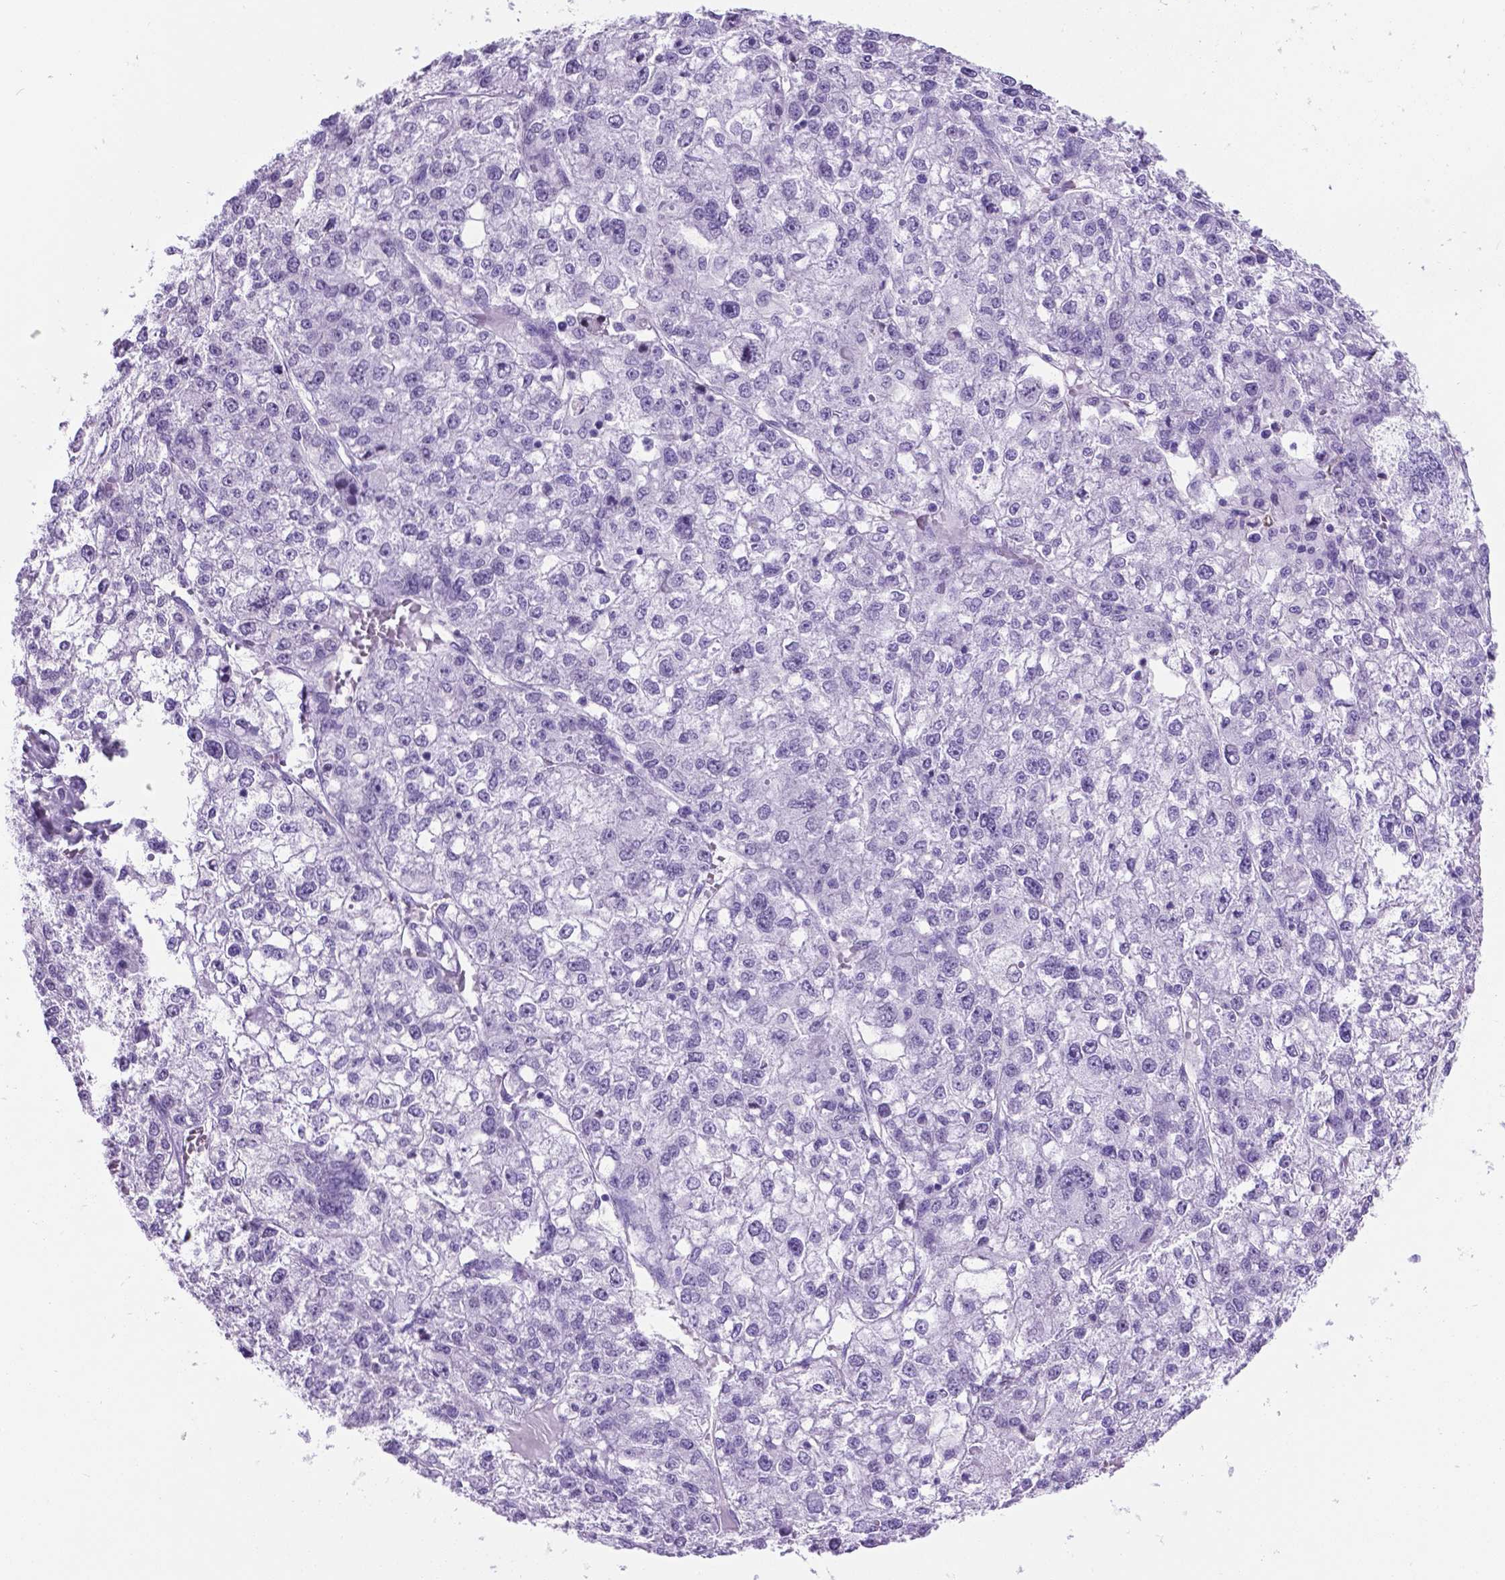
{"staining": {"intensity": "negative", "quantity": "none", "location": "none"}, "tissue": "liver cancer", "cell_type": "Tumor cells", "image_type": "cancer", "snomed": [{"axis": "morphology", "description": "Carcinoma, Hepatocellular, NOS"}, {"axis": "topography", "description": "Liver"}], "caption": "IHC micrograph of neoplastic tissue: human liver cancer (hepatocellular carcinoma) stained with DAB (3,3'-diaminobenzidine) shows no significant protein expression in tumor cells. Brightfield microscopy of IHC stained with DAB (brown) and hematoxylin (blue), captured at high magnification.", "gene": "C17orf107", "patient": {"sex": "male", "age": 56}}